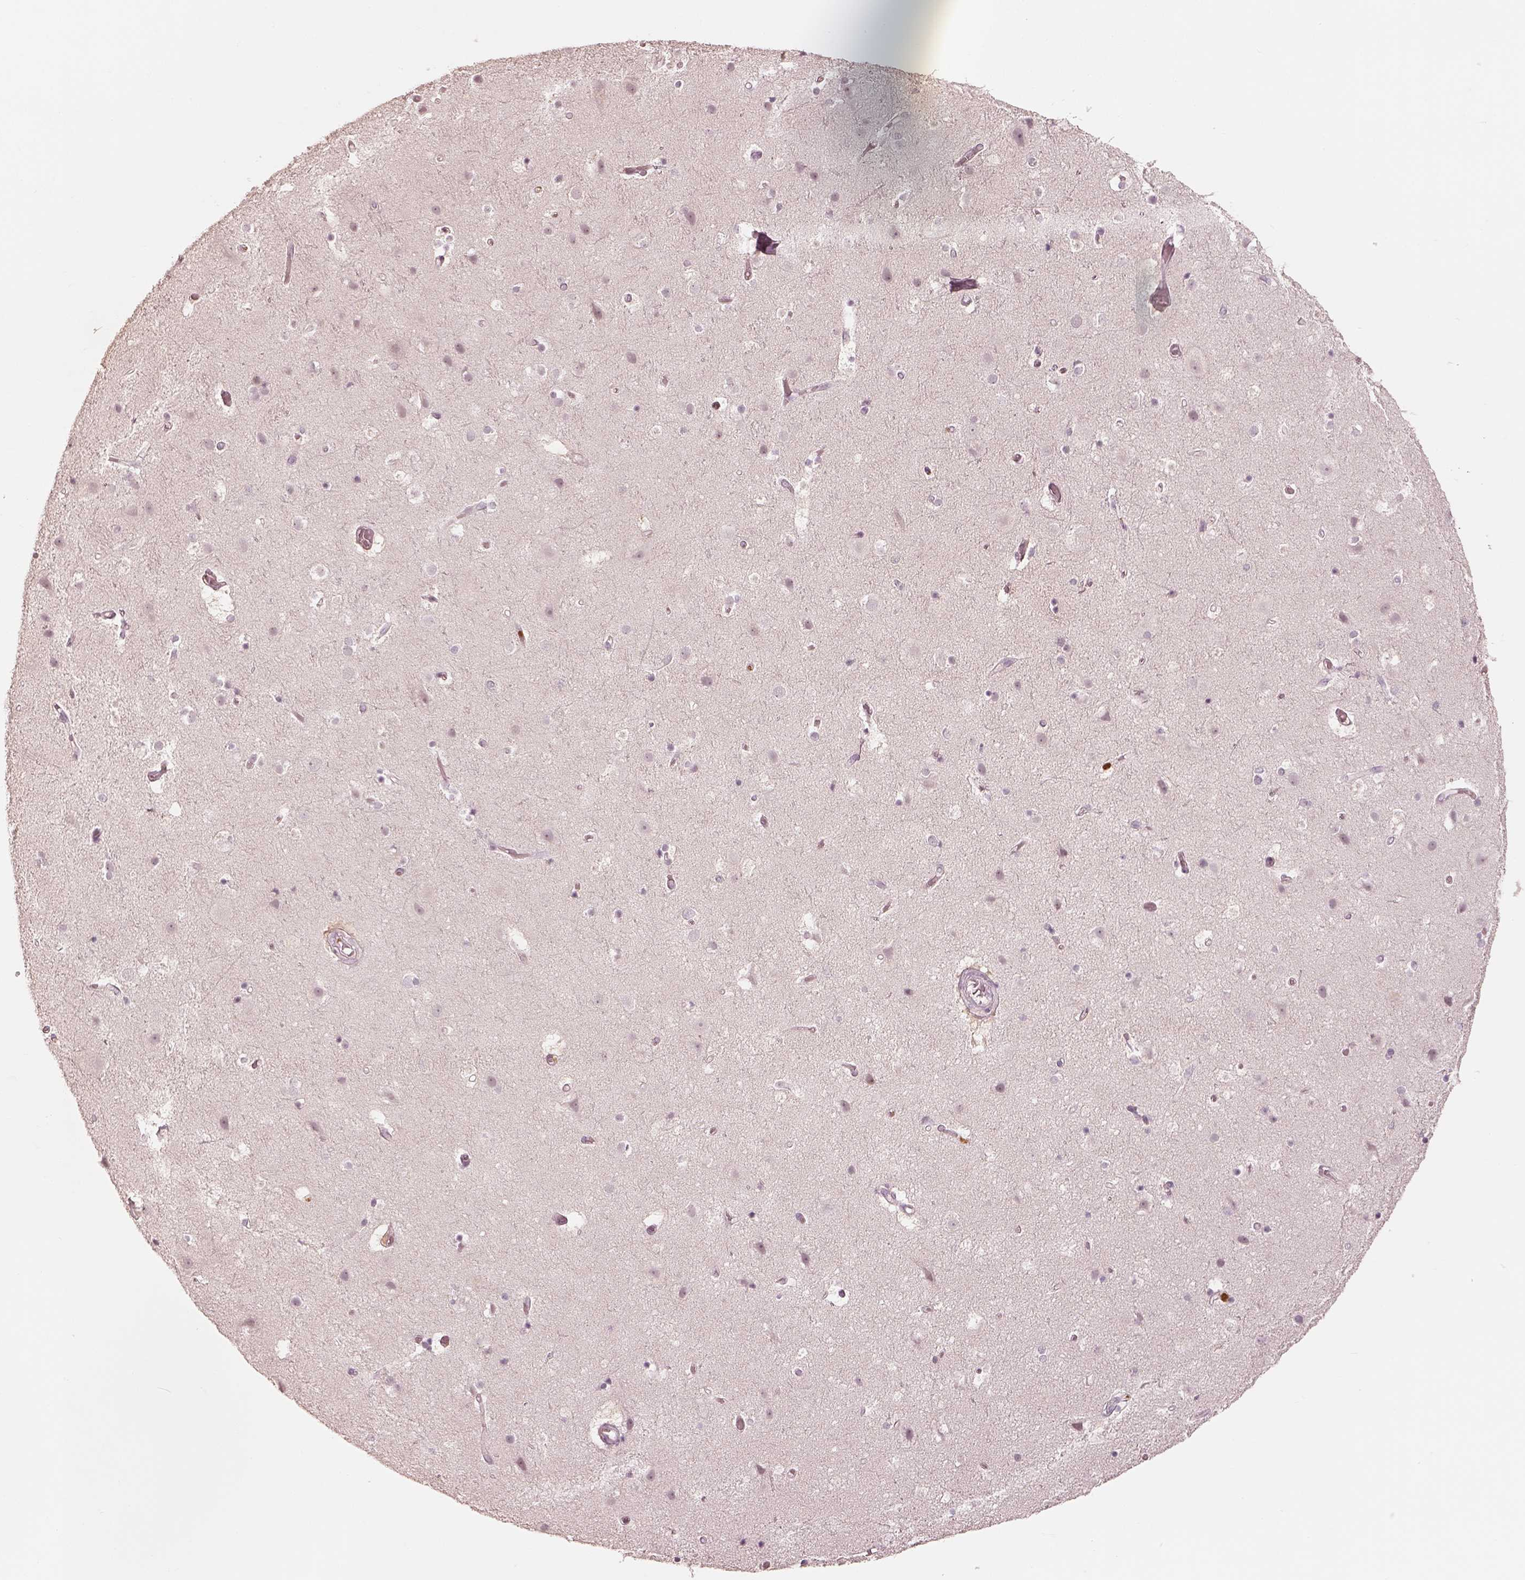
{"staining": {"intensity": "negative", "quantity": "none", "location": "none"}, "tissue": "cerebral cortex", "cell_type": "Endothelial cells", "image_type": "normal", "snomed": [{"axis": "morphology", "description": "Normal tissue, NOS"}, {"axis": "topography", "description": "Cerebral cortex"}], "caption": "Immunohistochemistry photomicrograph of unremarkable cerebral cortex: human cerebral cortex stained with DAB displays no significant protein expression in endothelial cells.", "gene": "ACACB", "patient": {"sex": "female", "age": 52}}